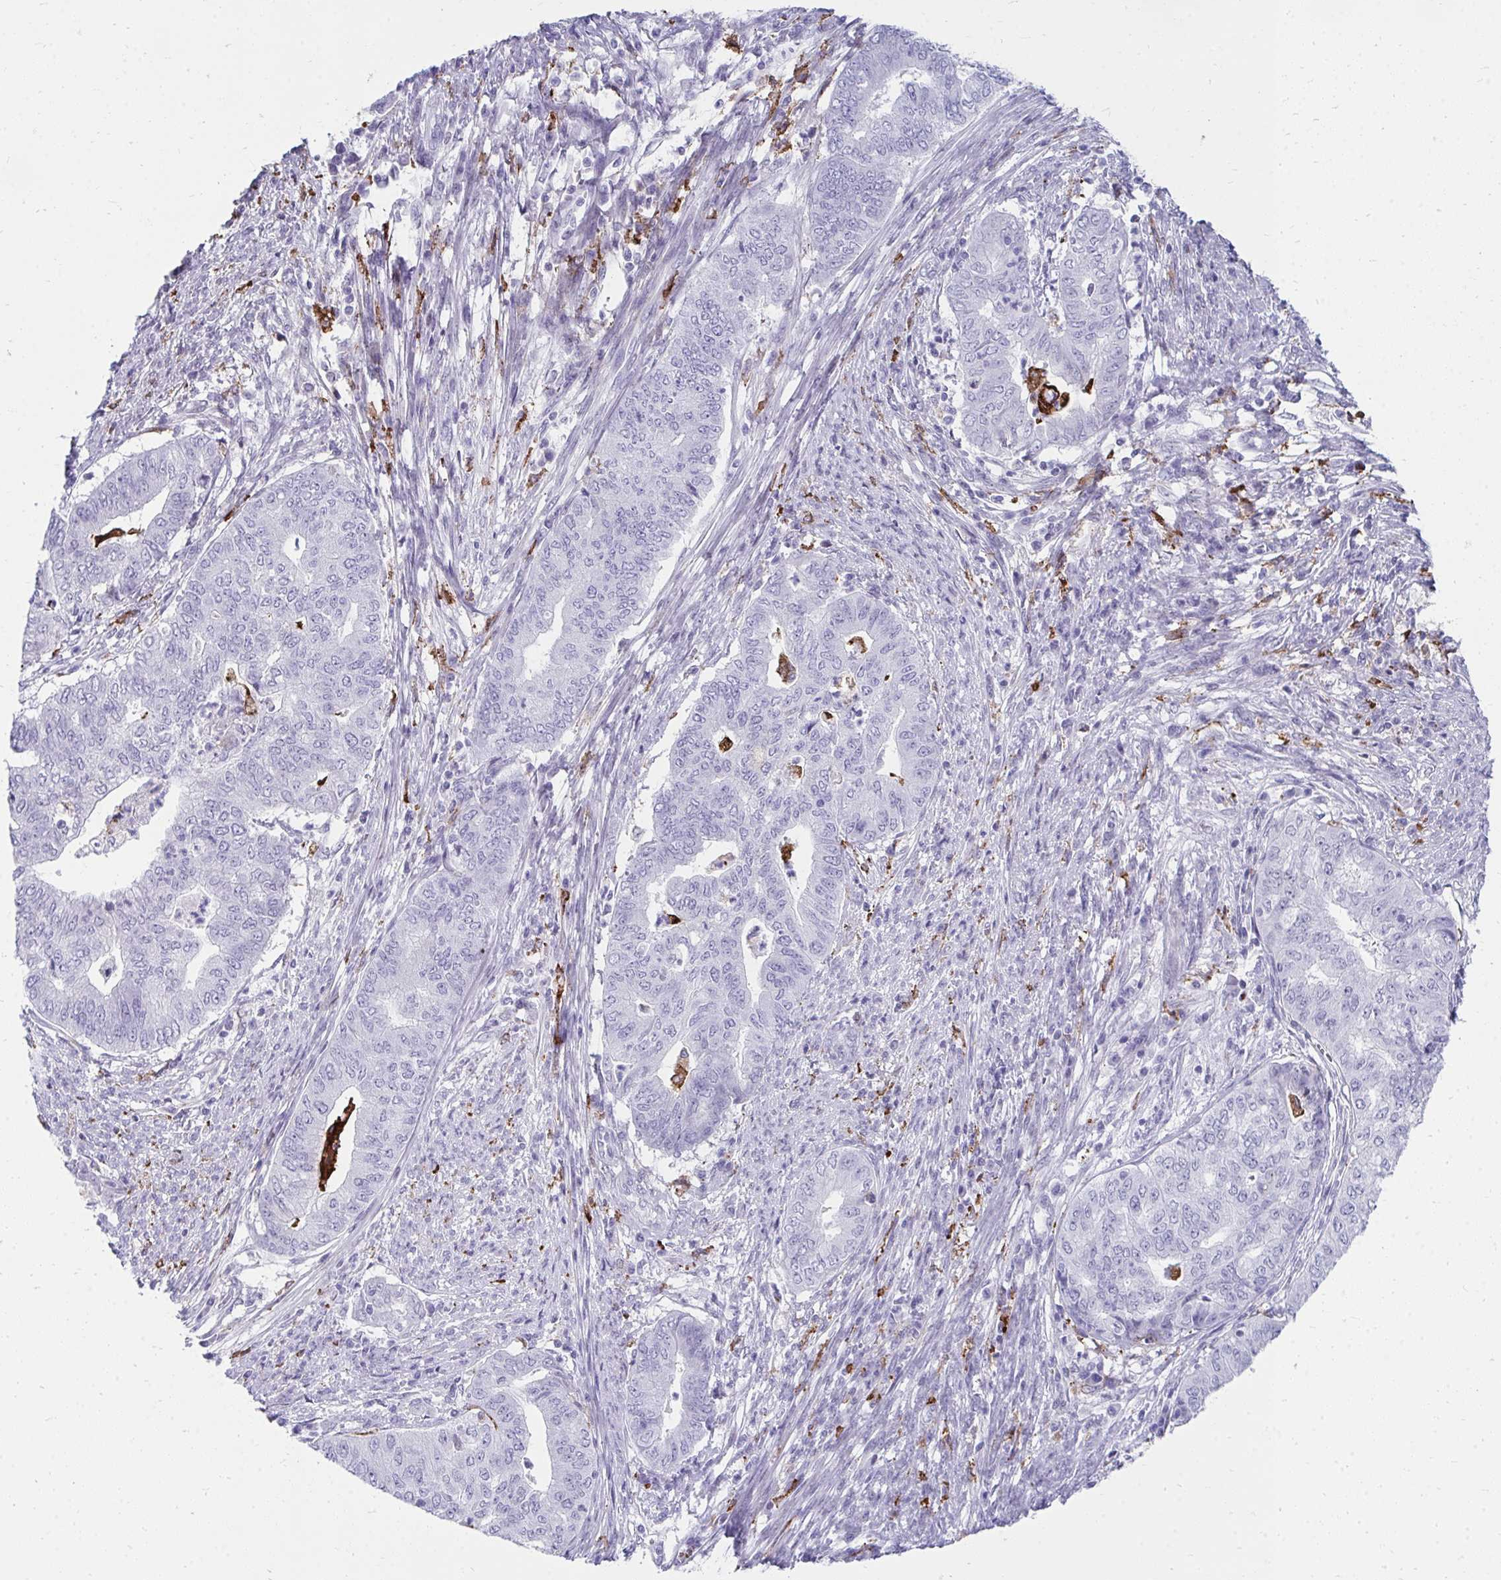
{"staining": {"intensity": "negative", "quantity": "none", "location": "none"}, "tissue": "endometrial cancer", "cell_type": "Tumor cells", "image_type": "cancer", "snomed": [{"axis": "morphology", "description": "Adenocarcinoma, NOS"}, {"axis": "topography", "description": "Endometrium"}], "caption": "Endometrial adenocarcinoma stained for a protein using immunohistochemistry (IHC) shows no expression tumor cells.", "gene": "CD163", "patient": {"sex": "female", "age": 79}}